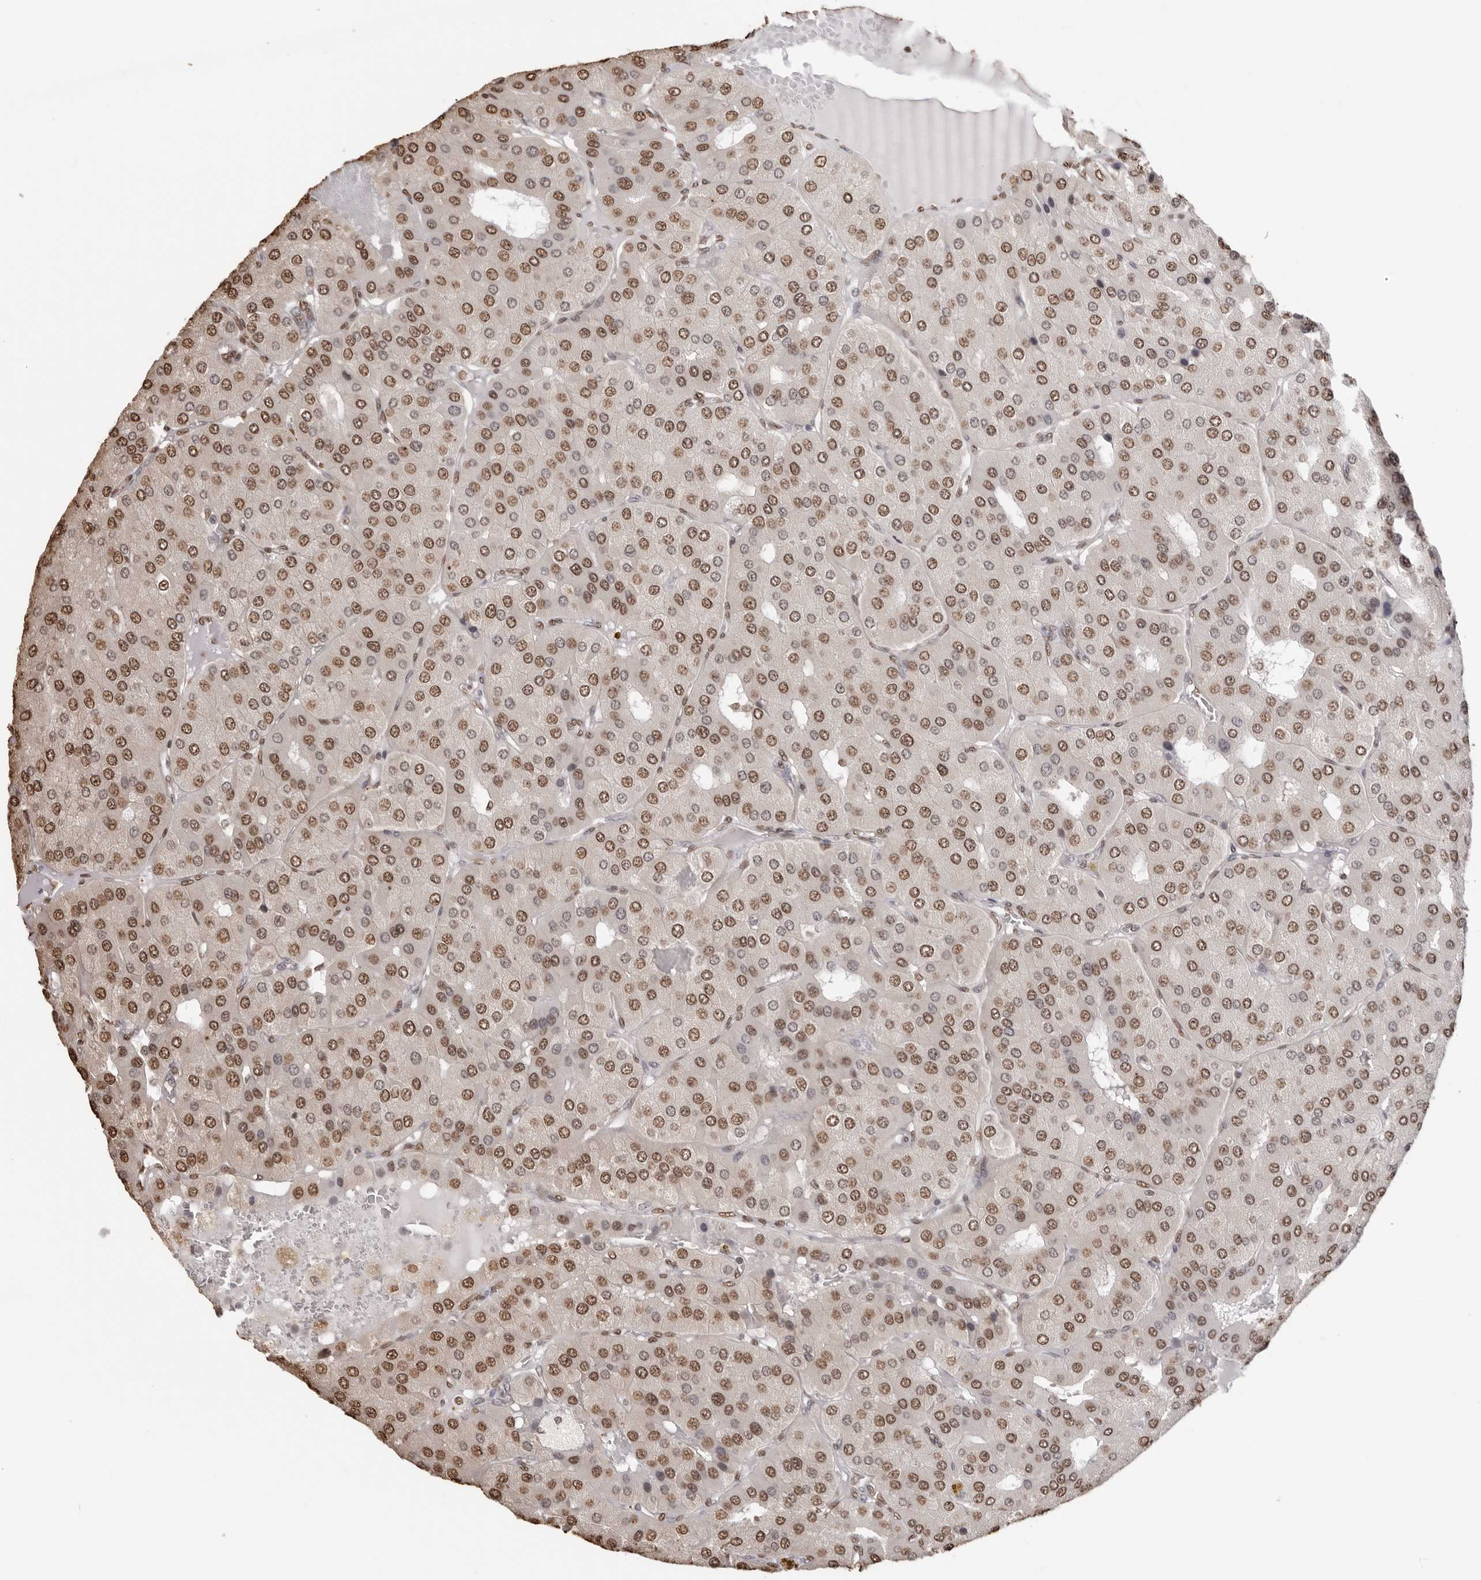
{"staining": {"intensity": "moderate", "quantity": ">75%", "location": "nuclear"}, "tissue": "parathyroid gland", "cell_type": "Glandular cells", "image_type": "normal", "snomed": [{"axis": "morphology", "description": "Normal tissue, NOS"}, {"axis": "morphology", "description": "Adenoma, NOS"}, {"axis": "topography", "description": "Parathyroid gland"}], "caption": "Parathyroid gland stained with immunohistochemistry (IHC) exhibits moderate nuclear positivity in approximately >75% of glandular cells.", "gene": "OLIG3", "patient": {"sex": "female", "age": 86}}